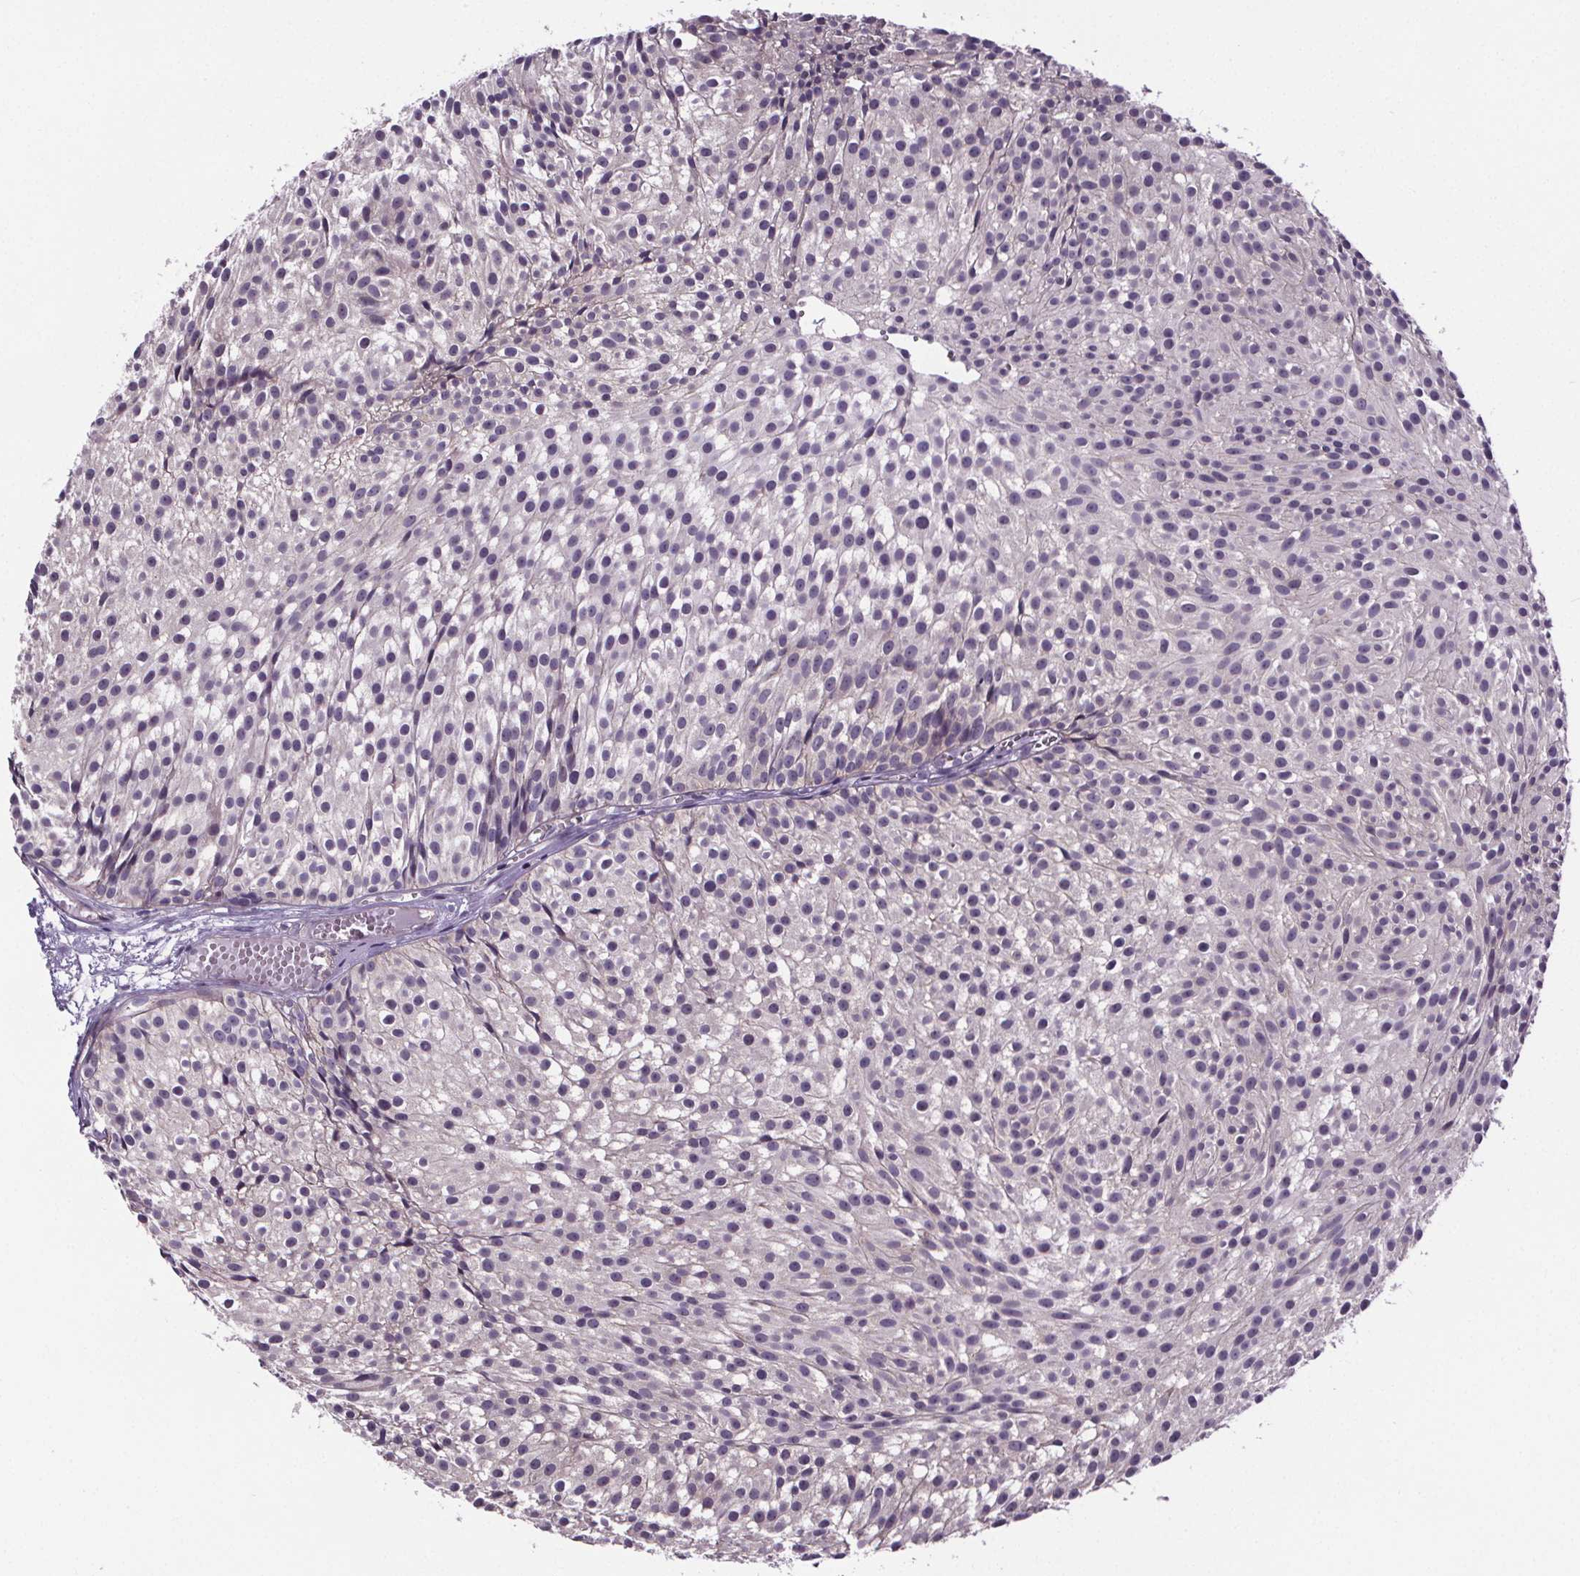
{"staining": {"intensity": "weak", "quantity": "<25%", "location": "cytoplasmic/membranous"}, "tissue": "urothelial cancer", "cell_type": "Tumor cells", "image_type": "cancer", "snomed": [{"axis": "morphology", "description": "Urothelial carcinoma, Low grade"}, {"axis": "topography", "description": "Urinary bladder"}], "caption": "DAB (3,3'-diaminobenzidine) immunohistochemical staining of urothelial cancer shows no significant staining in tumor cells.", "gene": "TTC12", "patient": {"sex": "male", "age": 63}}